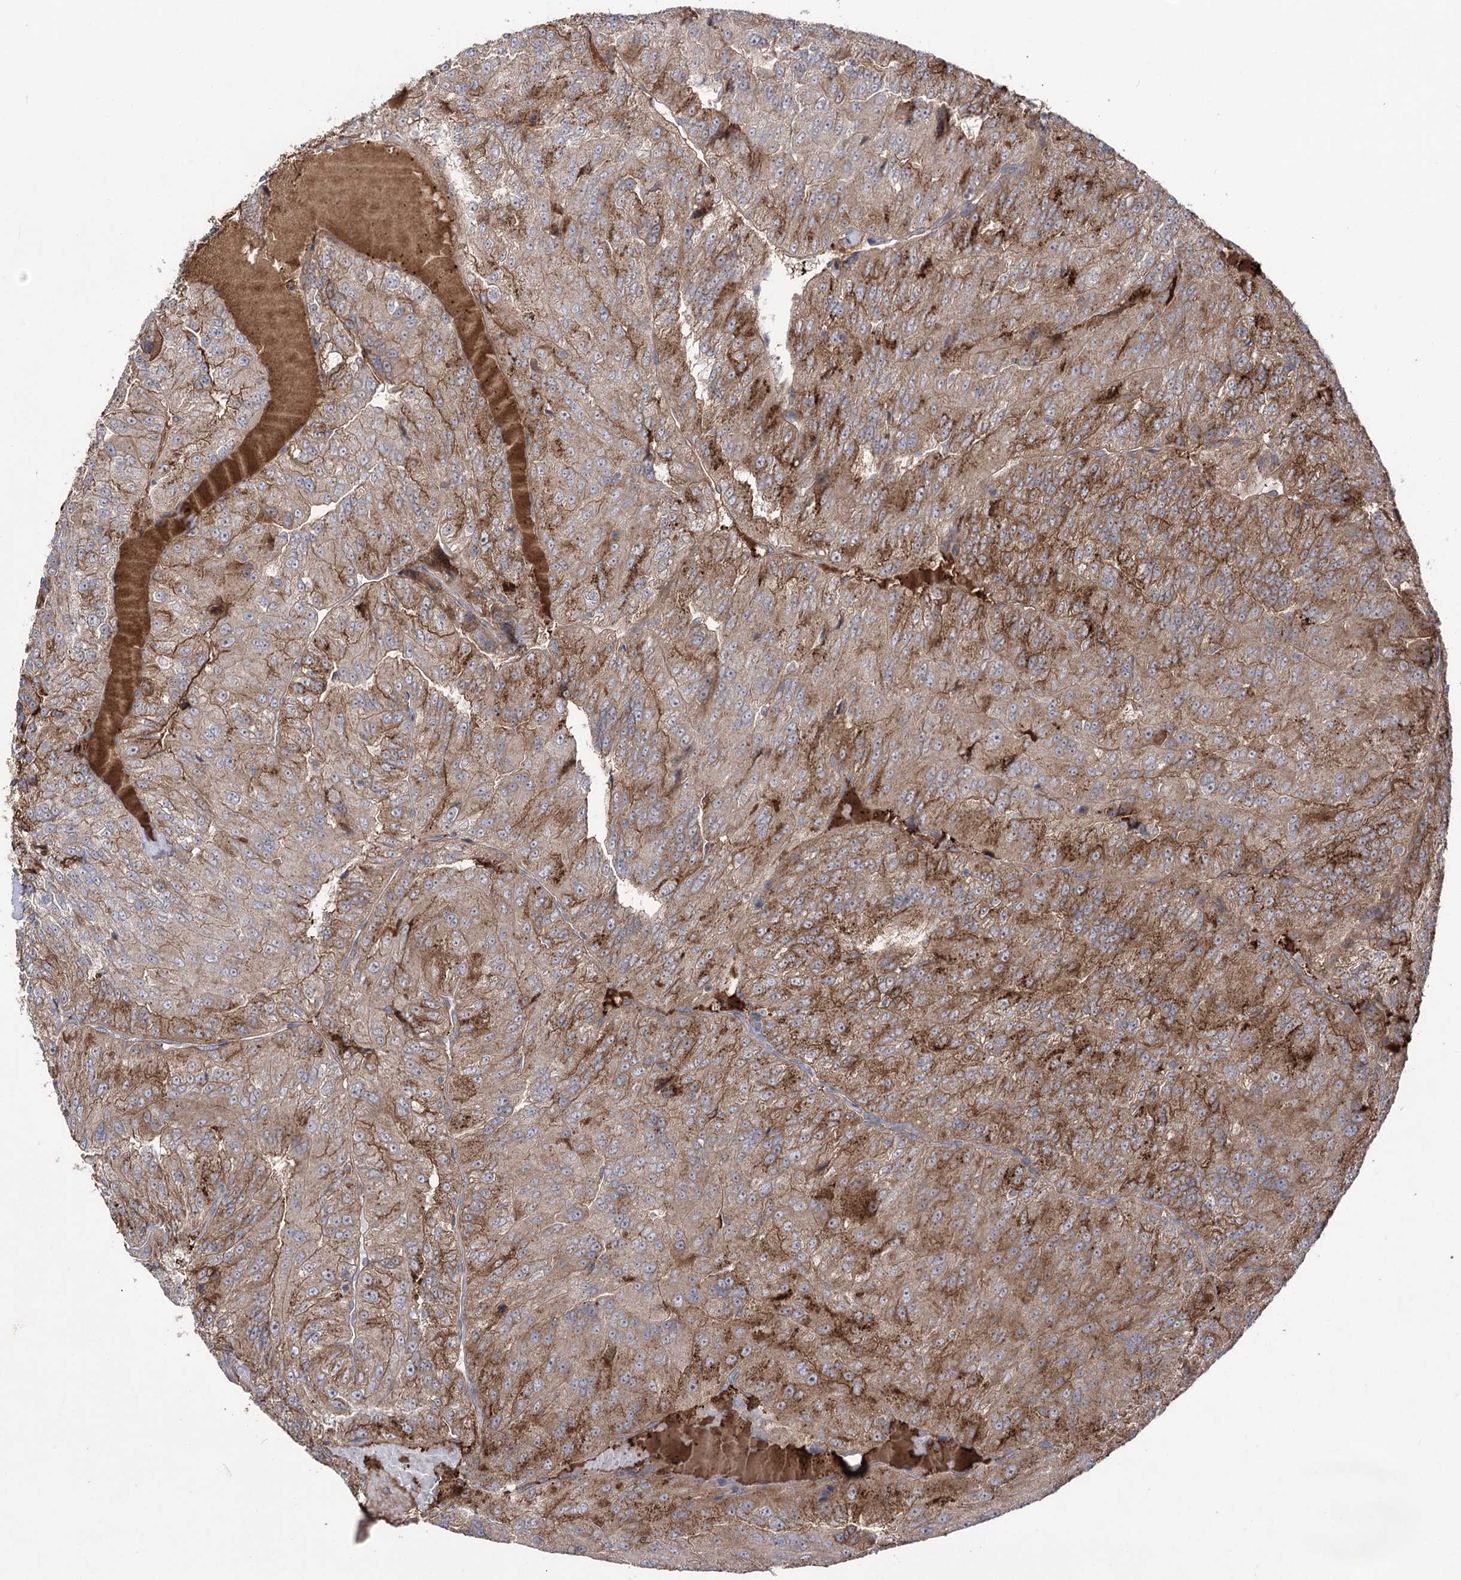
{"staining": {"intensity": "moderate", "quantity": ">75%", "location": "cytoplasmic/membranous"}, "tissue": "renal cancer", "cell_type": "Tumor cells", "image_type": "cancer", "snomed": [{"axis": "morphology", "description": "Adenocarcinoma, NOS"}, {"axis": "topography", "description": "Kidney"}], "caption": "IHC of renal cancer (adenocarcinoma) demonstrates medium levels of moderate cytoplasmic/membranous expression in approximately >75% of tumor cells. (IHC, brightfield microscopy, high magnification).", "gene": "OTUD1", "patient": {"sex": "female", "age": 63}}